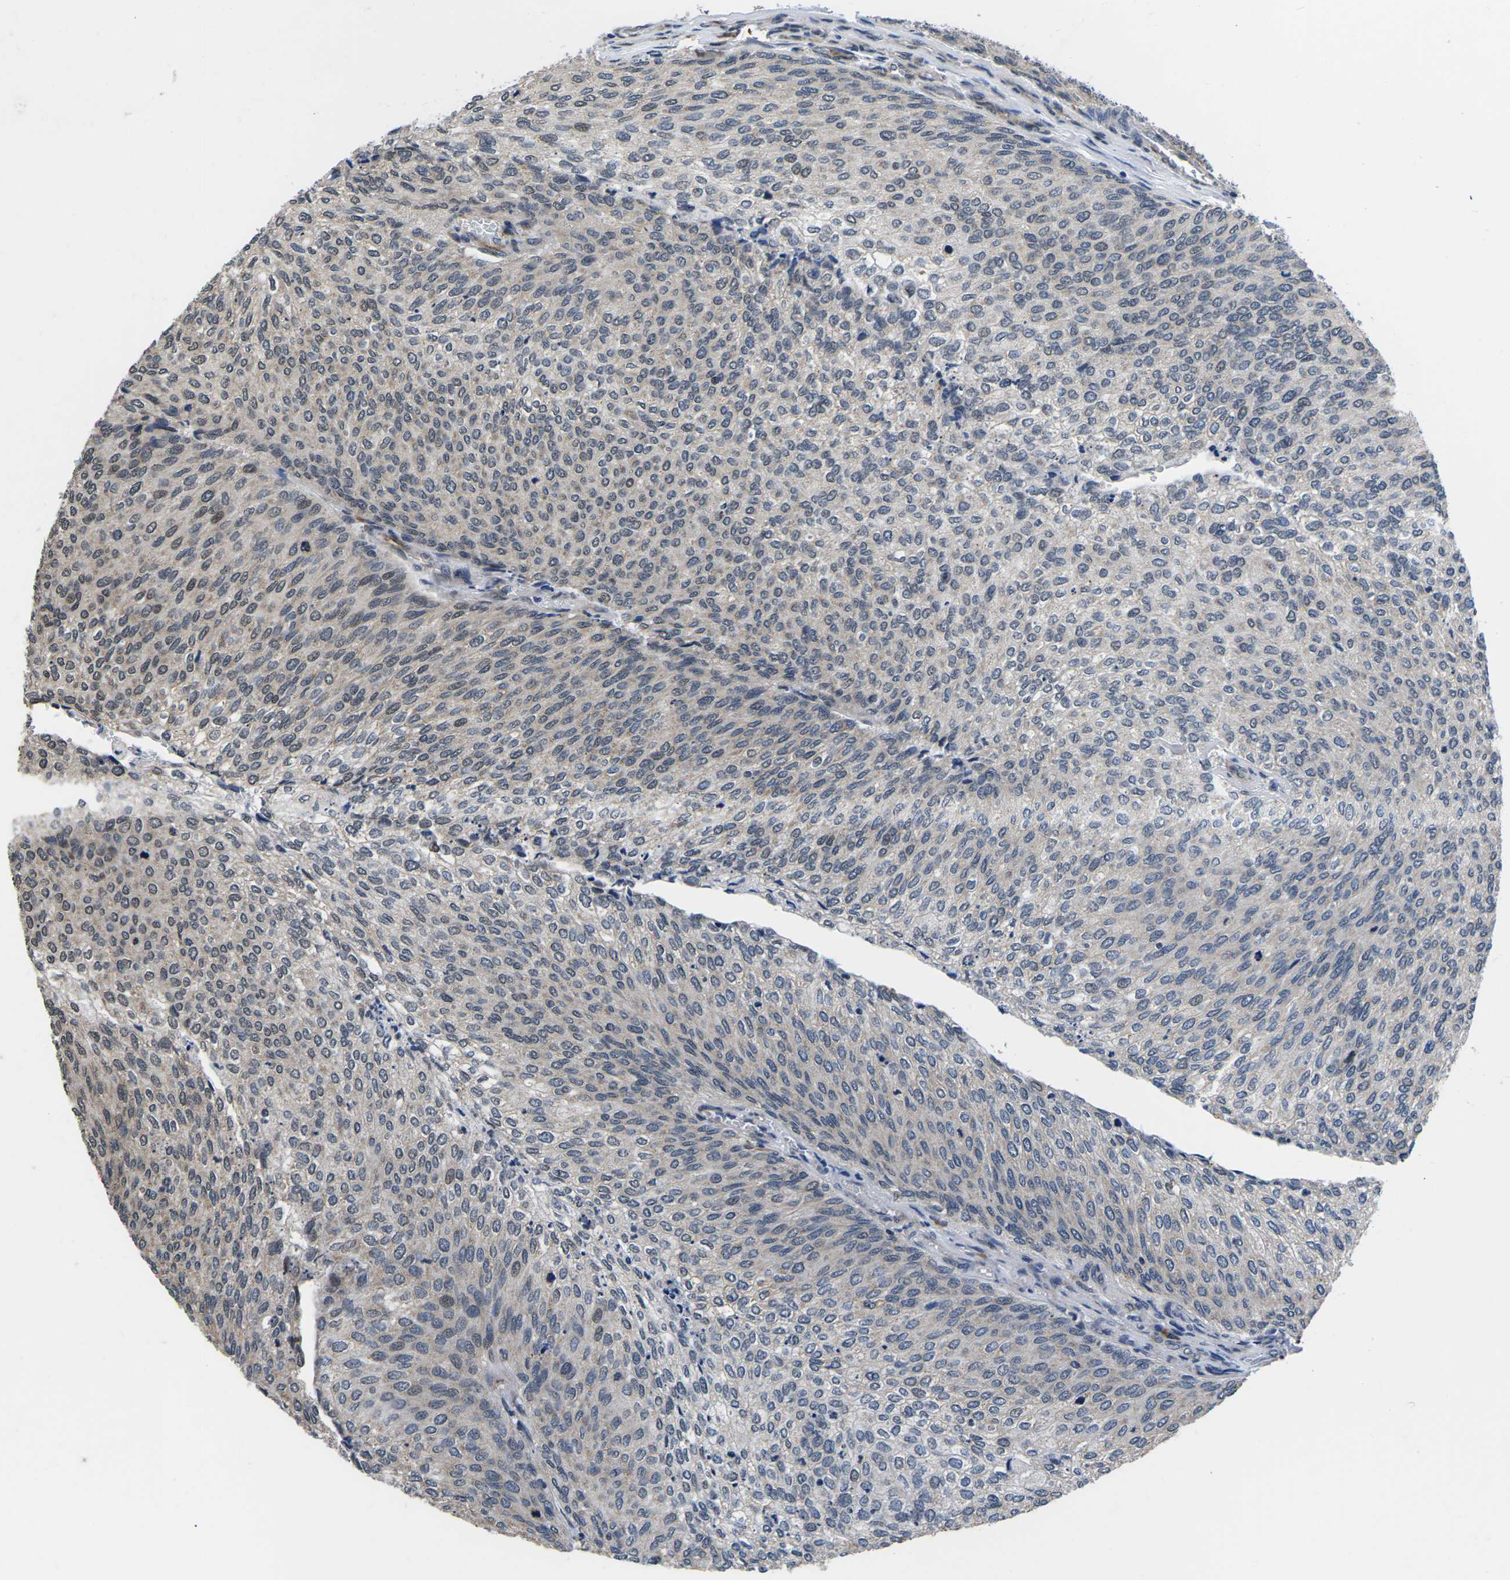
{"staining": {"intensity": "weak", "quantity": "<25%", "location": "nuclear"}, "tissue": "urothelial cancer", "cell_type": "Tumor cells", "image_type": "cancer", "snomed": [{"axis": "morphology", "description": "Urothelial carcinoma, Low grade"}, {"axis": "topography", "description": "Urinary bladder"}], "caption": "IHC photomicrograph of urothelial carcinoma (low-grade) stained for a protein (brown), which exhibits no expression in tumor cells.", "gene": "CCNE1", "patient": {"sex": "female", "age": 79}}